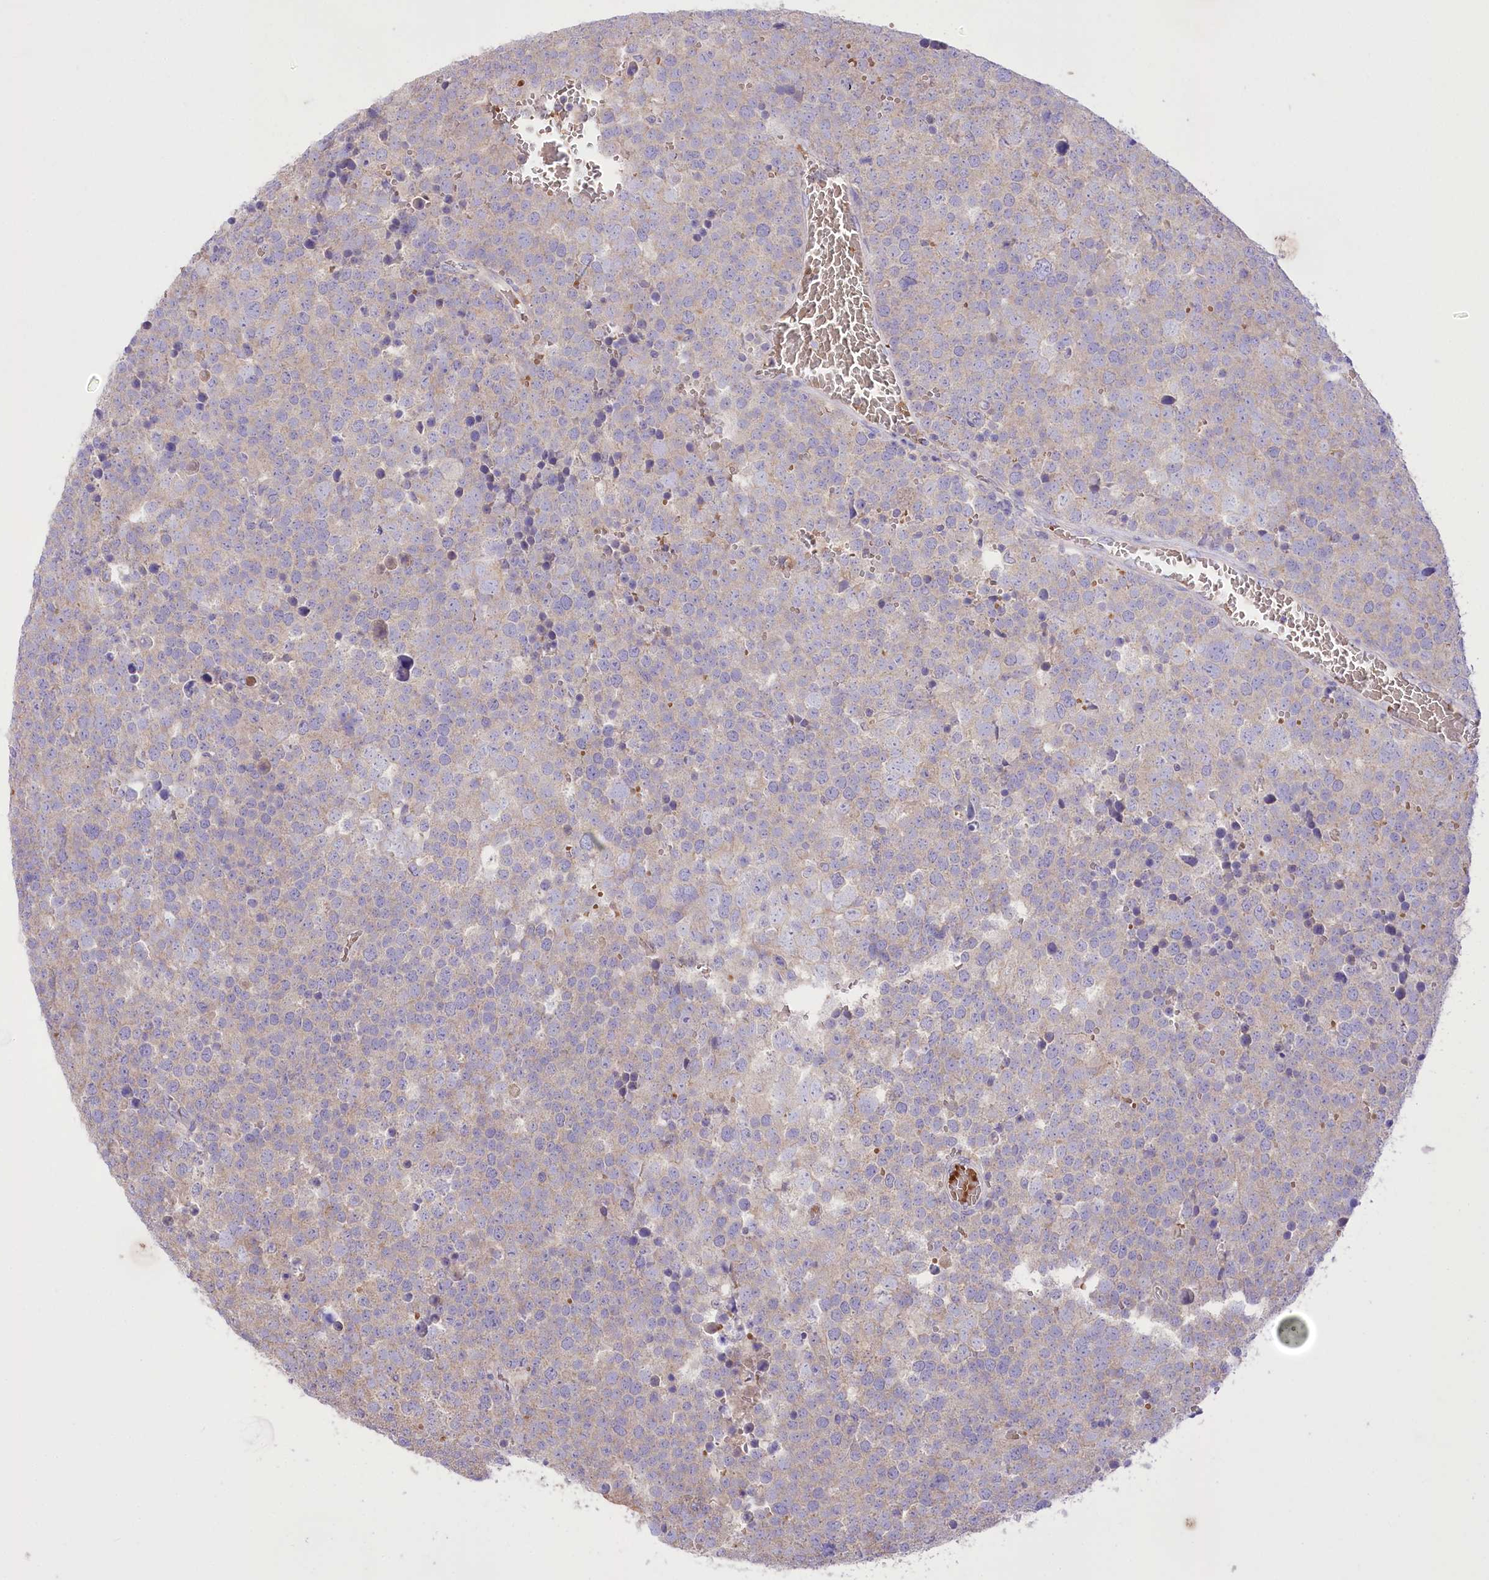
{"staining": {"intensity": "weak", "quantity": "<25%", "location": "cytoplasmic/membranous"}, "tissue": "testis cancer", "cell_type": "Tumor cells", "image_type": "cancer", "snomed": [{"axis": "morphology", "description": "Seminoma, NOS"}, {"axis": "topography", "description": "Testis"}], "caption": "Immunohistochemistry (IHC) micrograph of human seminoma (testis) stained for a protein (brown), which displays no positivity in tumor cells.", "gene": "PRSS53", "patient": {"sex": "male", "age": 71}}